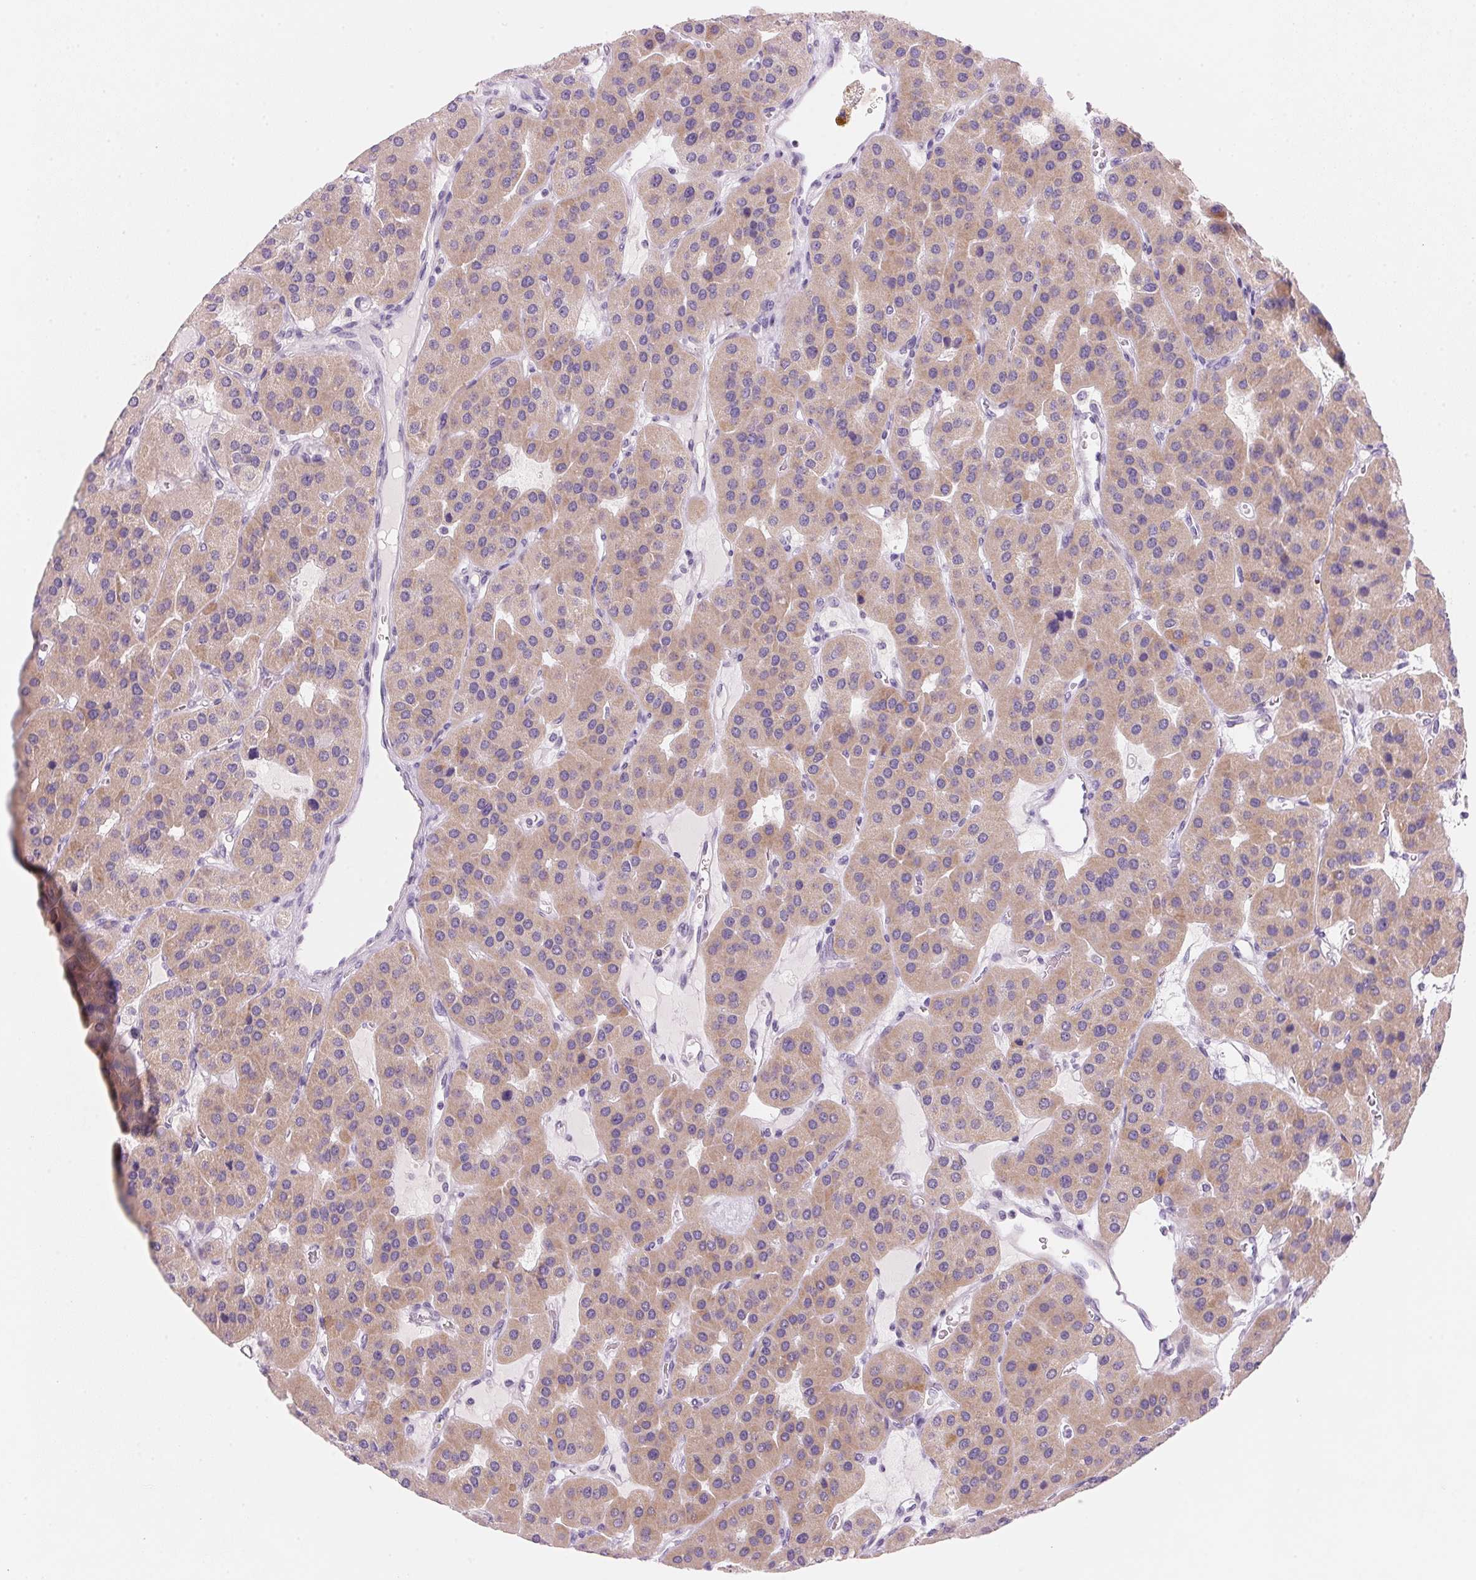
{"staining": {"intensity": "weak", "quantity": ">75%", "location": "cytoplasmic/membranous"}, "tissue": "parathyroid gland", "cell_type": "Glandular cells", "image_type": "normal", "snomed": [{"axis": "morphology", "description": "Normal tissue, NOS"}, {"axis": "morphology", "description": "Adenoma, NOS"}, {"axis": "topography", "description": "Parathyroid gland"}], "caption": "The immunohistochemical stain highlights weak cytoplasmic/membranous expression in glandular cells of normal parathyroid gland. The protein of interest is stained brown, and the nuclei are stained in blue (DAB IHC with brightfield microscopy, high magnification).", "gene": "CYP11B1", "patient": {"sex": "female", "age": 86}}